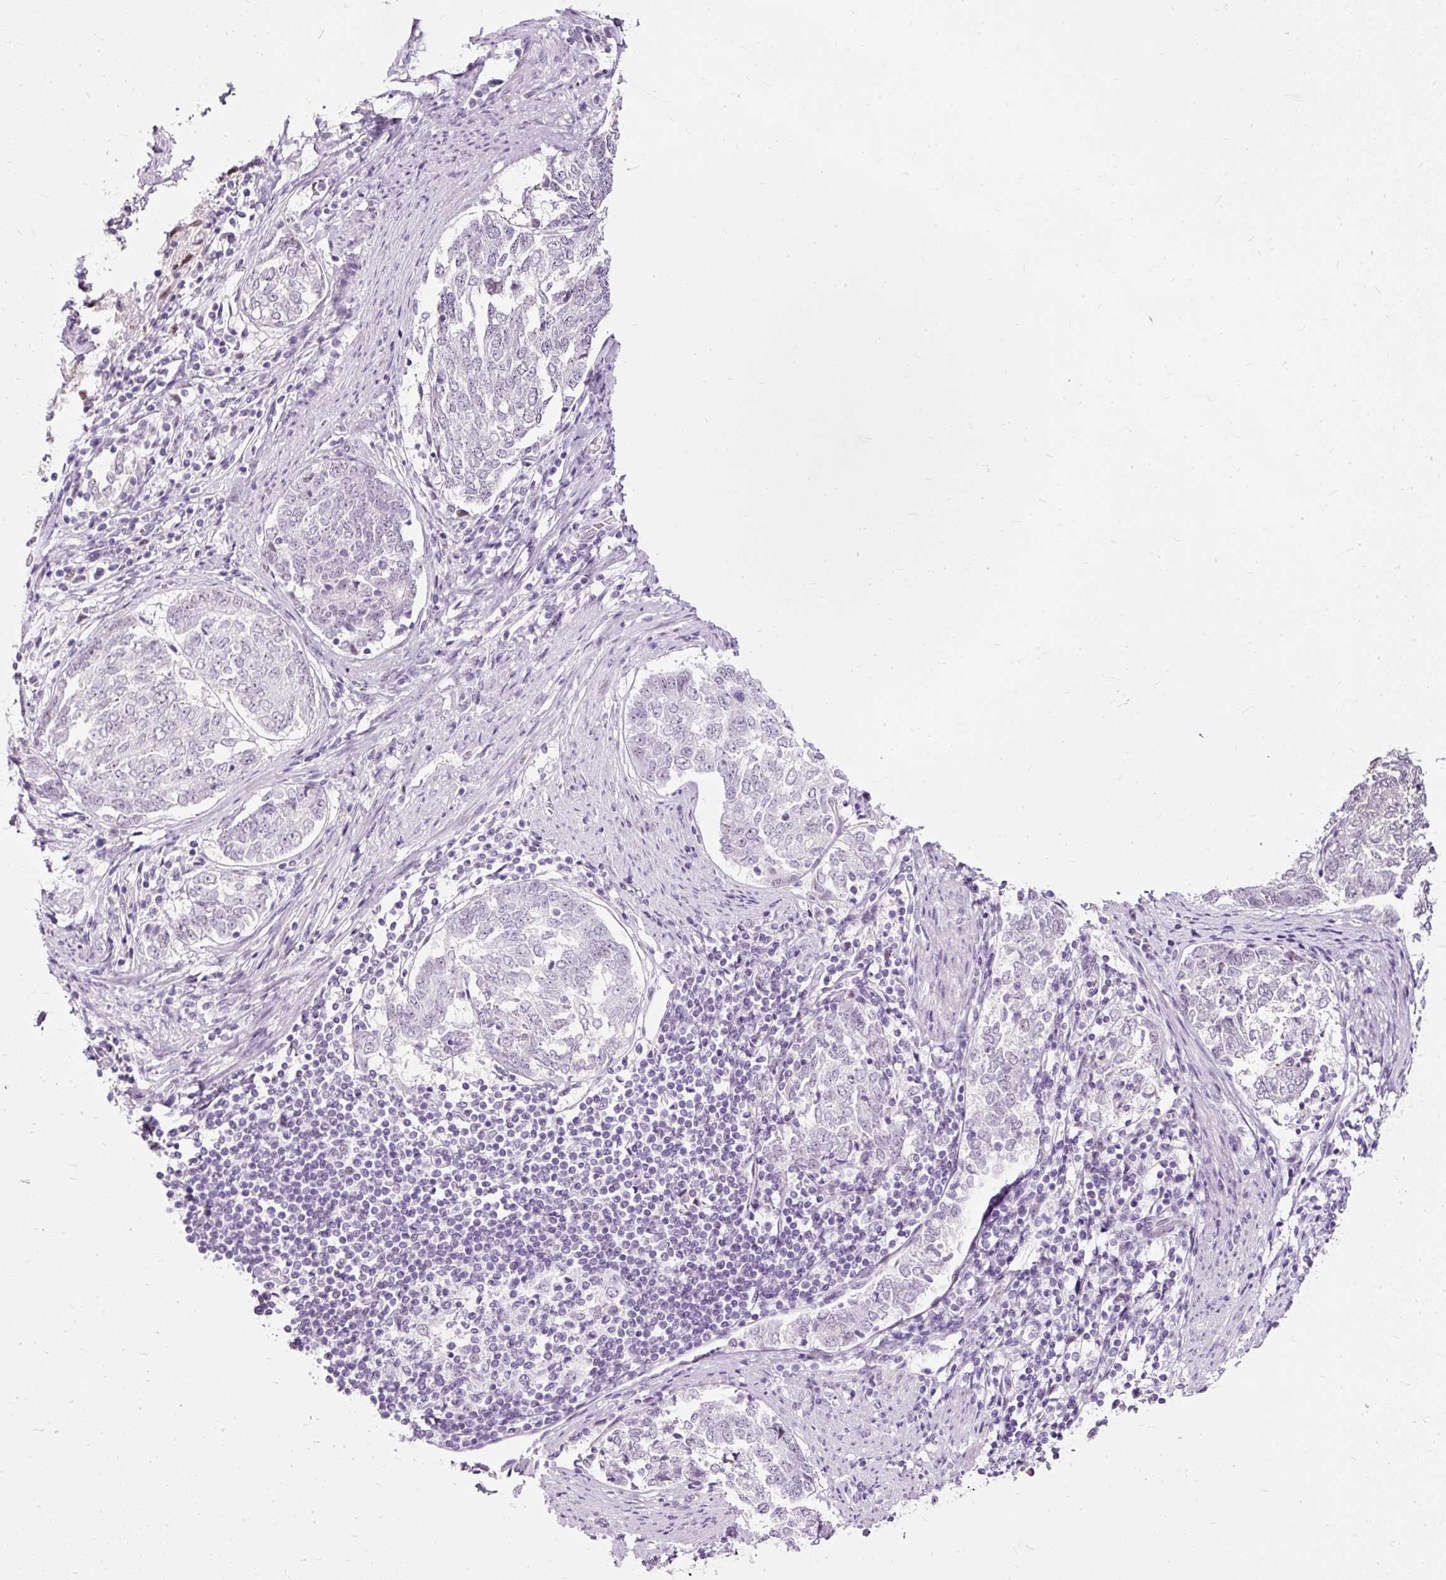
{"staining": {"intensity": "negative", "quantity": "none", "location": "none"}, "tissue": "endometrial cancer", "cell_type": "Tumor cells", "image_type": "cancer", "snomed": [{"axis": "morphology", "description": "Adenocarcinoma, NOS"}, {"axis": "topography", "description": "Endometrium"}], "caption": "Immunohistochemistry (IHC) photomicrograph of human adenocarcinoma (endometrial) stained for a protein (brown), which demonstrates no expression in tumor cells. (DAB (3,3'-diaminobenzidine) immunohistochemistry visualized using brightfield microscopy, high magnification).", "gene": "PDE6B", "patient": {"sex": "female", "age": 80}}